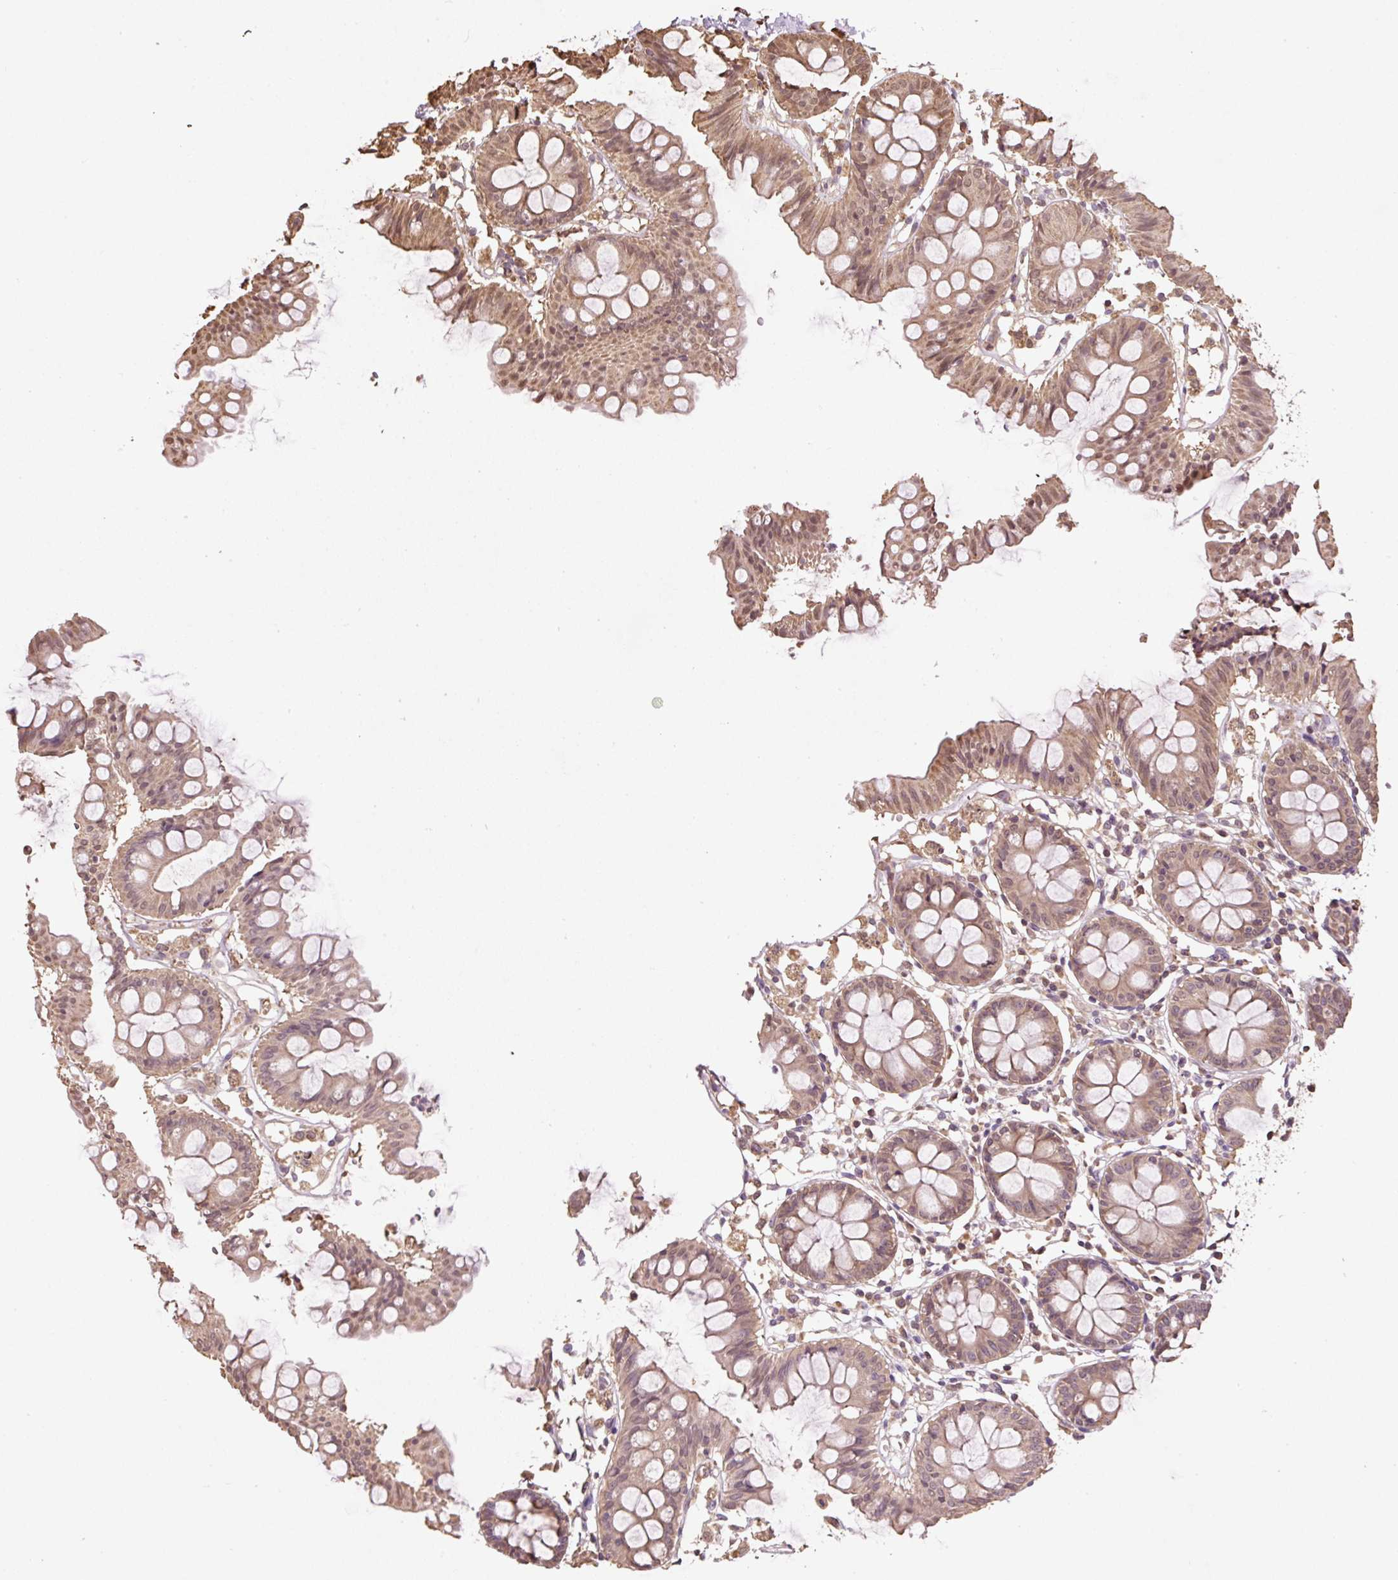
{"staining": {"intensity": "moderate", "quantity": ">75%", "location": "cytoplasmic/membranous,nuclear"}, "tissue": "colon", "cell_type": "Endothelial cells", "image_type": "normal", "snomed": [{"axis": "morphology", "description": "Normal tissue, NOS"}, {"axis": "topography", "description": "Colon"}], "caption": "Moderate cytoplasmic/membranous,nuclear positivity is identified in approximately >75% of endothelial cells in benign colon. (DAB IHC with brightfield microscopy, high magnification).", "gene": "TMEM170B", "patient": {"sex": "female", "age": 84}}